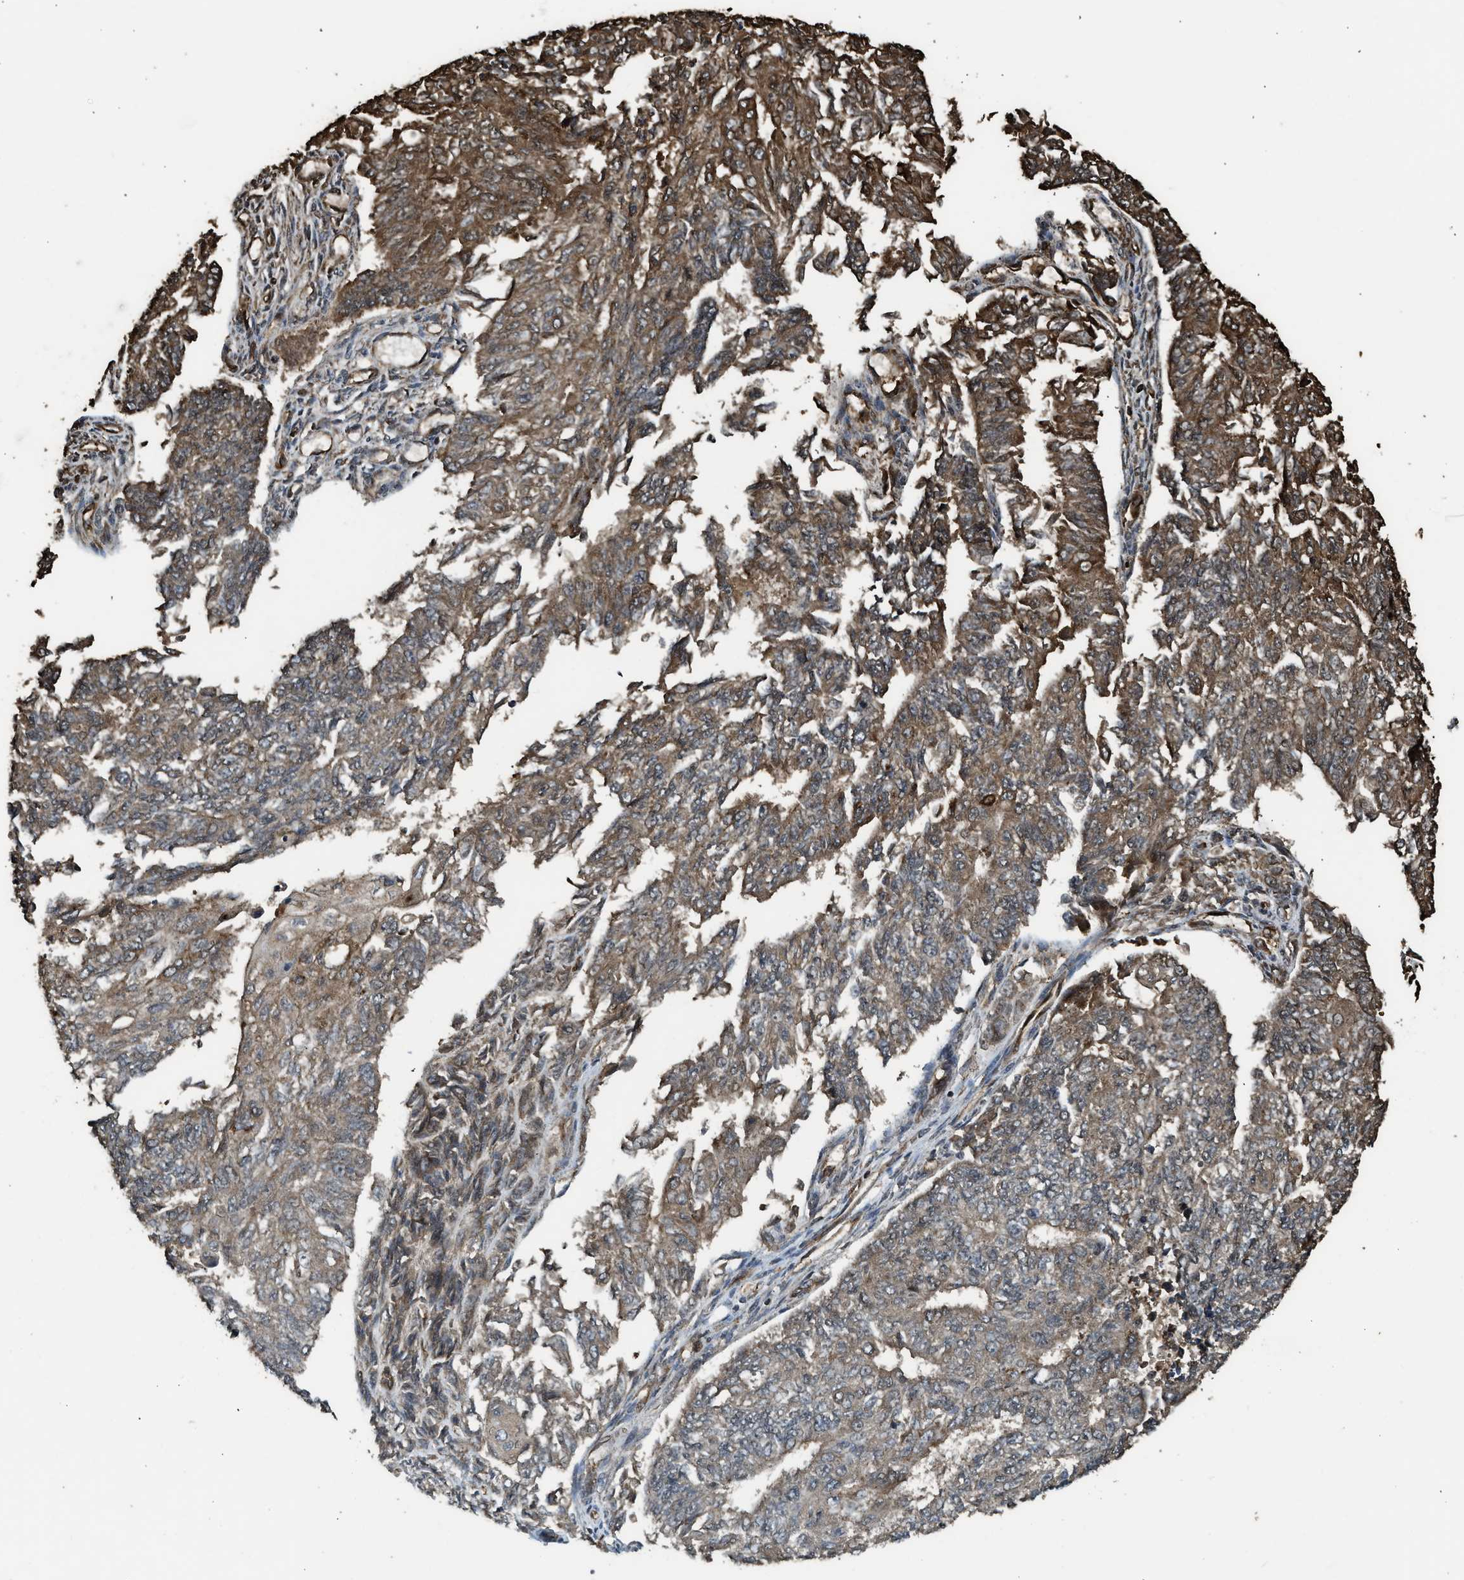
{"staining": {"intensity": "moderate", "quantity": ">75%", "location": "cytoplasmic/membranous"}, "tissue": "endometrial cancer", "cell_type": "Tumor cells", "image_type": "cancer", "snomed": [{"axis": "morphology", "description": "Adenocarcinoma, NOS"}, {"axis": "topography", "description": "Endometrium"}], "caption": "Moderate cytoplasmic/membranous staining is seen in approximately >75% of tumor cells in endometrial adenocarcinoma. (DAB (3,3'-diaminobenzidine) IHC, brown staining for protein, blue staining for nuclei).", "gene": "MYBL2", "patient": {"sex": "female", "age": 32}}